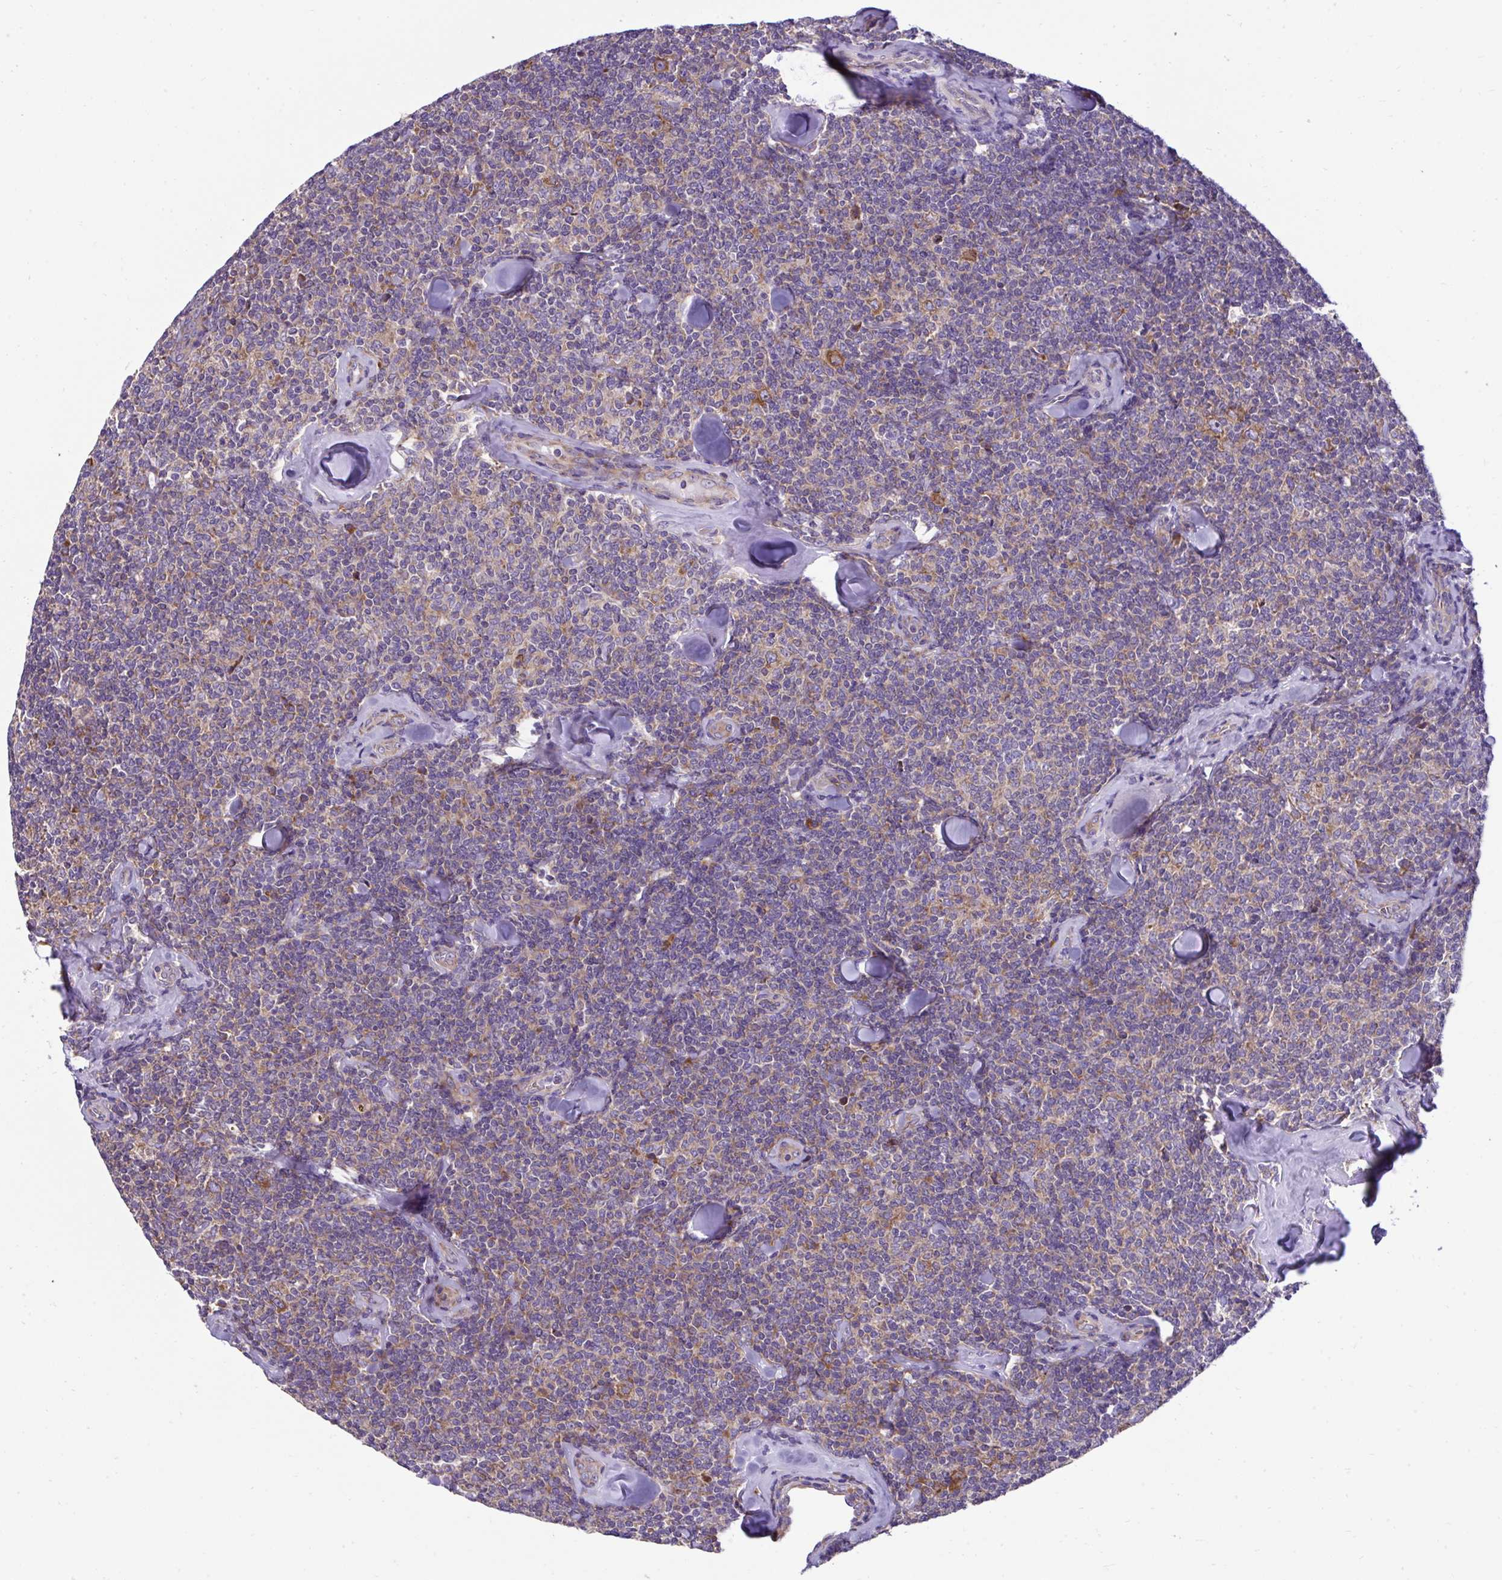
{"staining": {"intensity": "moderate", "quantity": "25%-75%", "location": "cytoplasmic/membranous"}, "tissue": "lymphoma", "cell_type": "Tumor cells", "image_type": "cancer", "snomed": [{"axis": "morphology", "description": "Malignant lymphoma, non-Hodgkin's type, Low grade"}, {"axis": "topography", "description": "Lymph node"}], "caption": "Immunohistochemistry micrograph of human lymphoma stained for a protein (brown), which exhibits medium levels of moderate cytoplasmic/membranous staining in approximately 25%-75% of tumor cells.", "gene": "RPL7", "patient": {"sex": "female", "age": 56}}